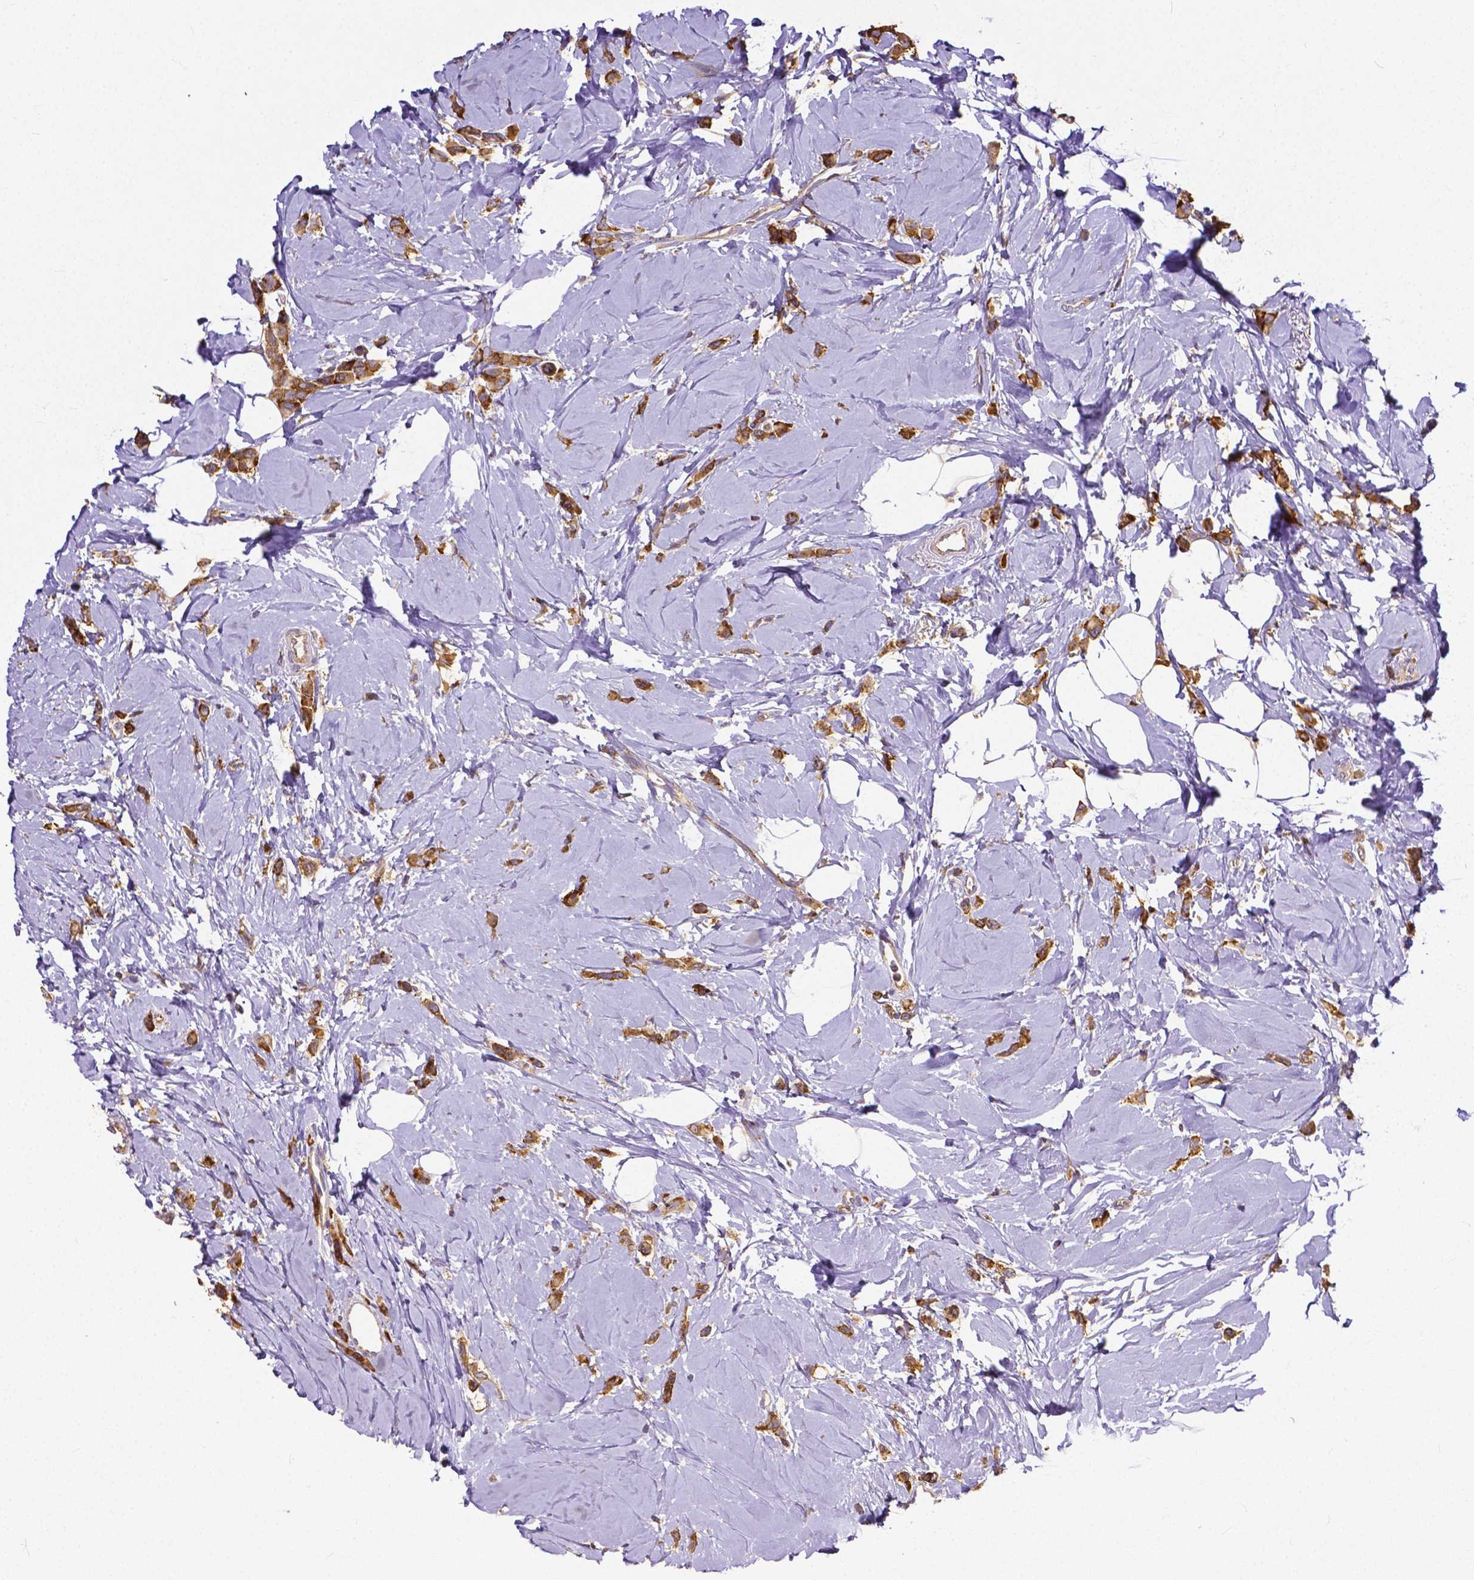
{"staining": {"intensity": "strong", "quantity": ">75%", "location": "cytoplasmic/membranous"}, "tissue": "breast cancer", "cell_type": "Tumor cells", "image_type": "cancer", "snomed": [{"axis": "morphology", "description": "Lobular carcinoma"}, {"axis": "topography", "description": "Breast"}], "caption": "Brown immunohistochemical staining in breast cancer (lobular carcinoma) exhibits strong cytoplasmic/membranous staining in about >75% of tumor cells. The protein of interest is stained brown, and the nuclei are stained in blue (DAB IHC with brightfield microscopy, high magnification).", "gene": "DICER1", "patient": {"sex": "female", "age": 66}}